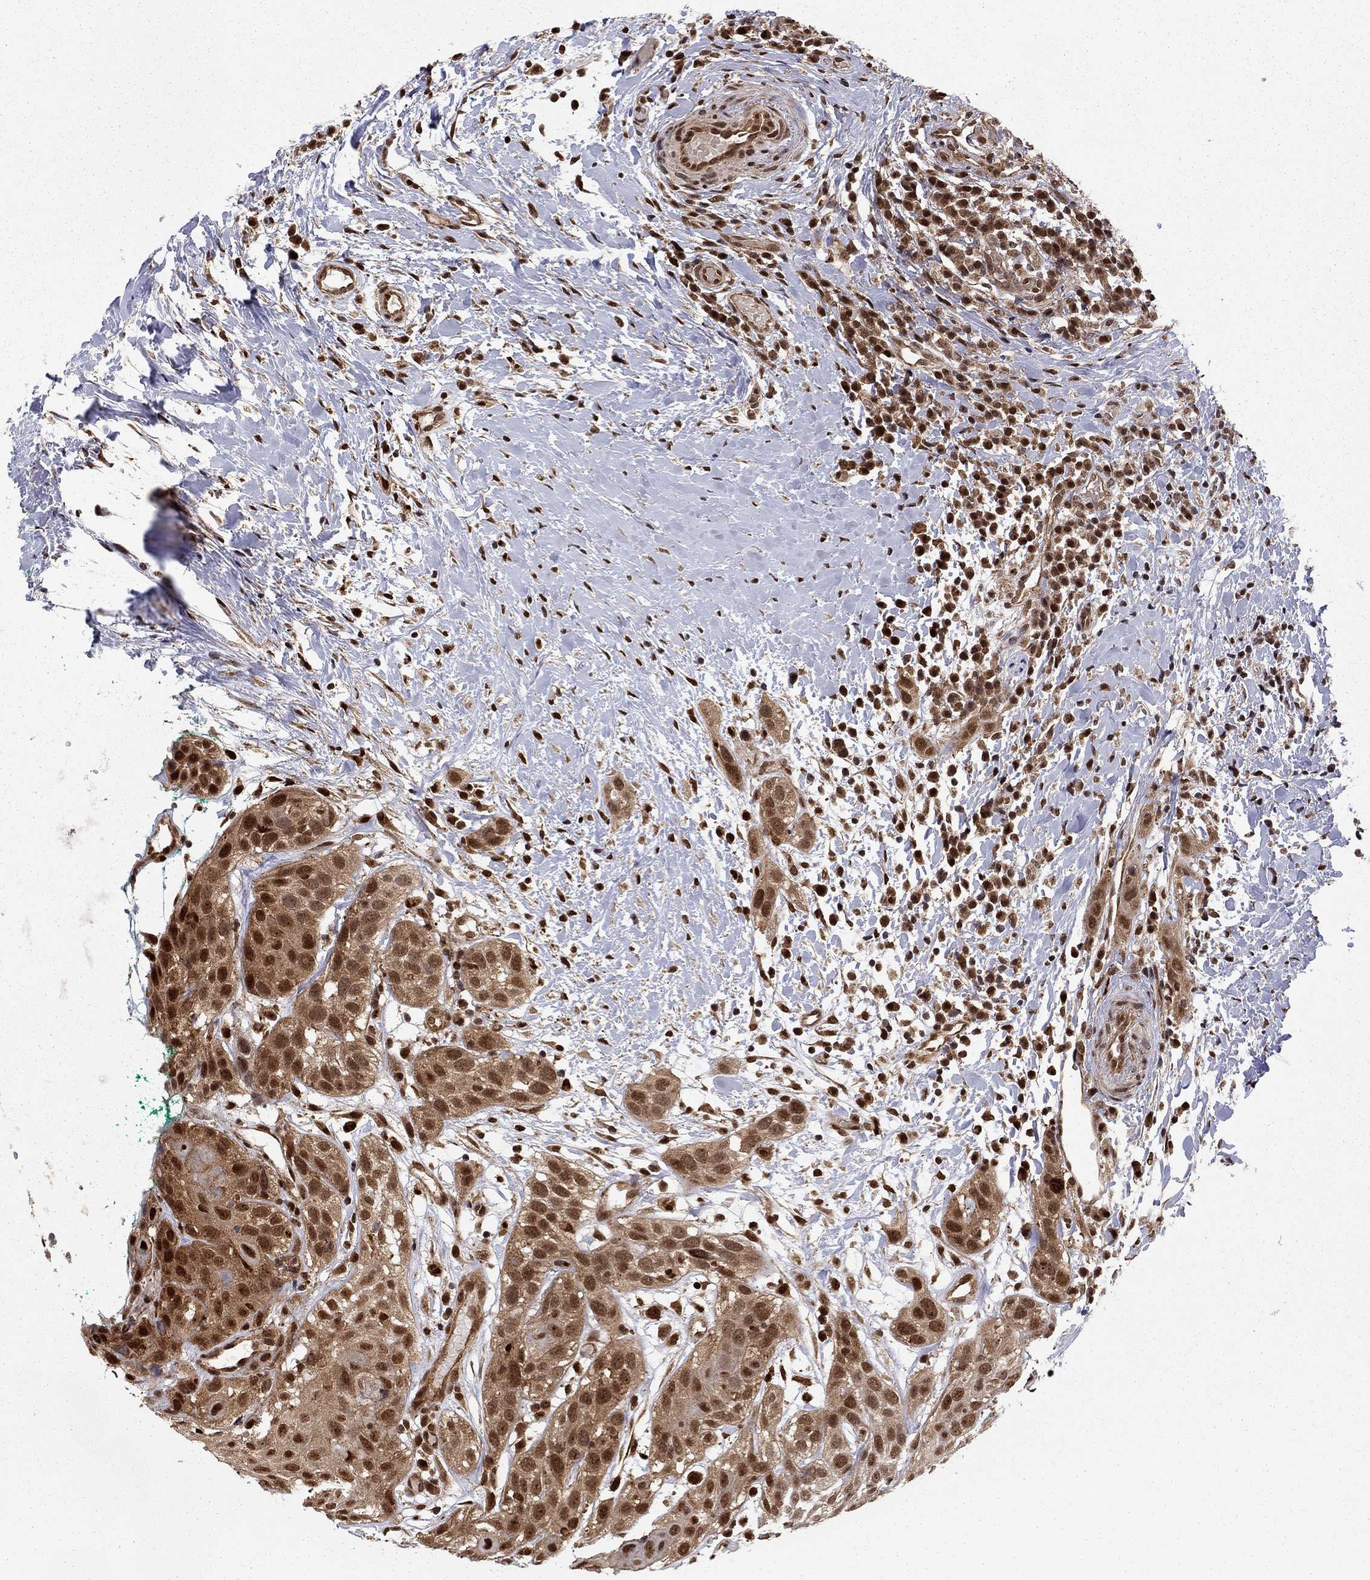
{"staining": {"intensity": "strong", "quantity": "25%-75%", "location": "cytoplasmic/membranous,nuclear"}, "tissue": "head and neck cancer", "cell_type": "Tumor cells", "image_type": "cancer", "snomed": [{"axis": "morphology", "description": "Normal tissue, NOS"}, {"axis": "morphology", "description": "Squamous cell carcinoma, NOS"}, {"axis": "topography", "description": "Oral tissue"}, {"axis": "topography", "description": "Salivary gland"}, {"axis": "topography", "description": "Head-Neck"}], "caption": "This micrograph reveals immunohistochemistry staining of human squamous cell carcinoma (head and neck), with high strong cytoplasmic/membranous and nuclear positivity in approximately 25%-75% of tumor cells.", "gene": "ELOB", "patient": {"sex": "female", "age": 62}}